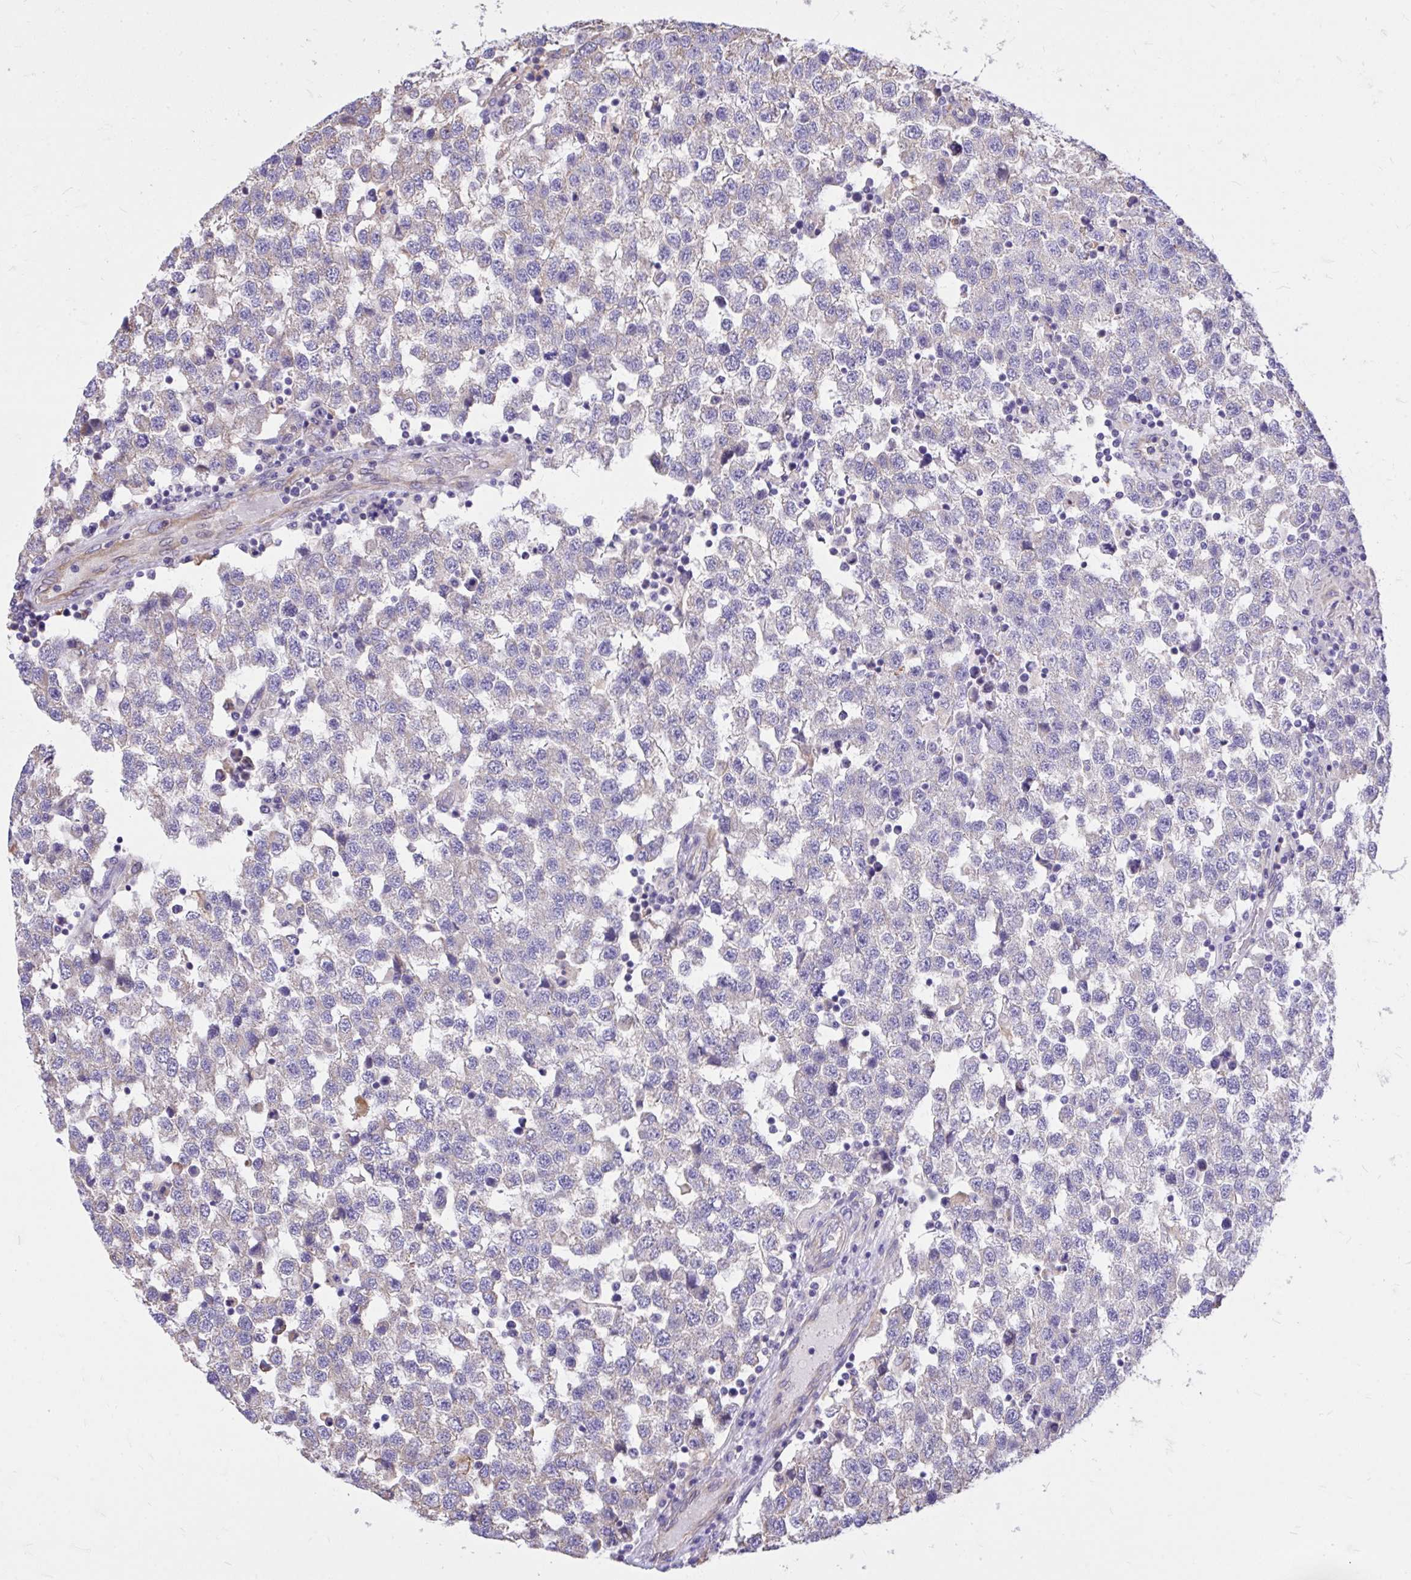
{"staining": {"intensity": "weak", "quantity": "<25%", "location": "cytoplasmic/membranous"}, "tissue": "testis cancer", "cell_type": "Tumor cells", "image_type": "cancer", "snomed": [{"axis": "morphology", "description": "Seminoma, NOS"}, {"axis": "topography", "description": "Testis"}], "caption": "Immunohistochemical staining of human testis cancer (seminoma) shows no significant positivity in tumor cells.", "gene": "RNF103", "patient": {"sex": "male", "age": 34}}